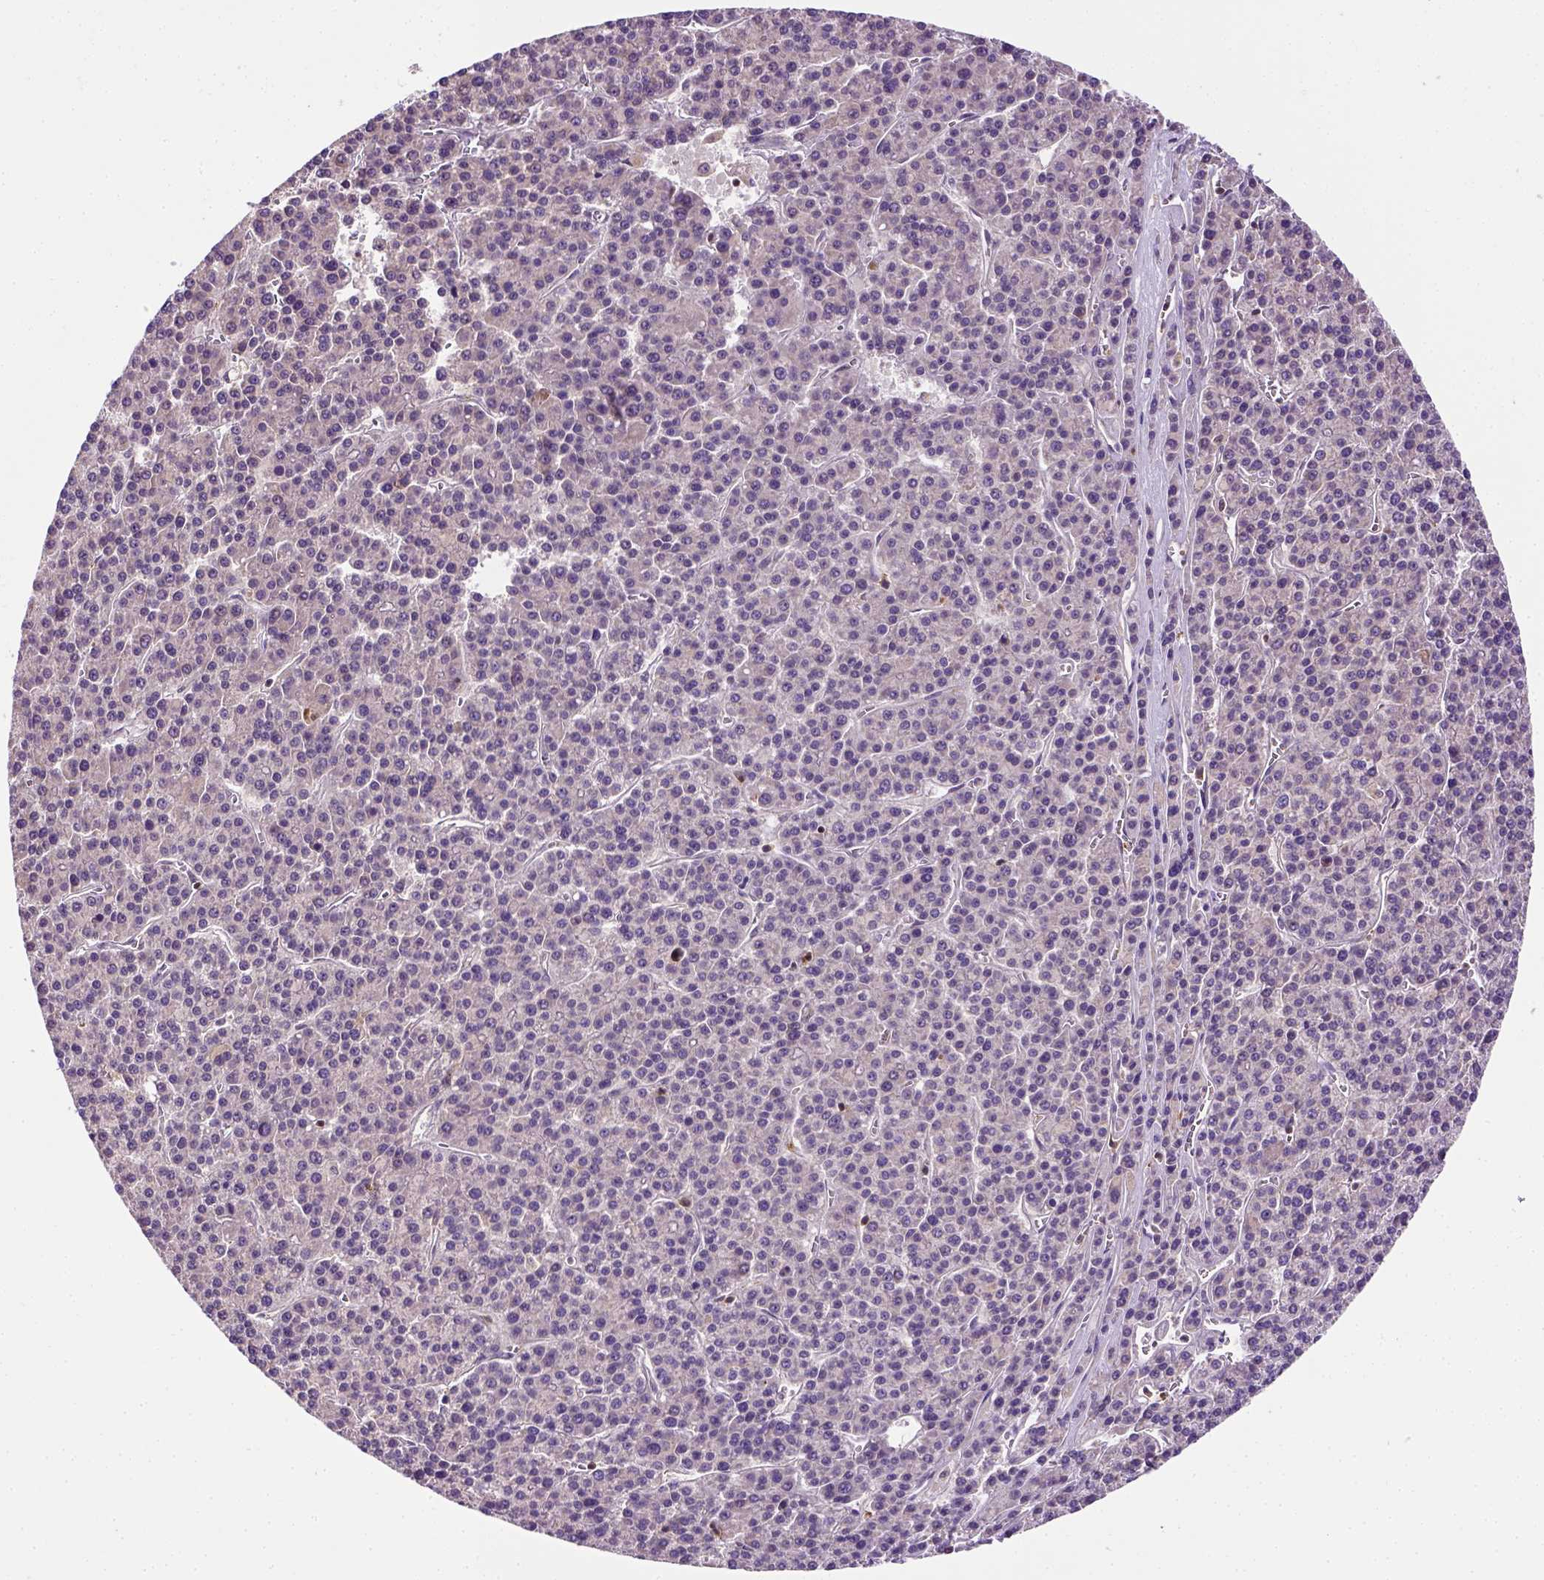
{"staining": {"intensity": "negative", "quantity": "none", "location": "none"}, "tissue": "liver cancer", "cell_type": "Tumor cells", "image_type": "cancer", "snomed": [{"axis": "morphology", "description": "Carcinoma, Hepatocellular, NOS"}, {"axis": "topography", "description": "Liver"}], "caption": "DAB (3,3'-diaminobenzidine) immunohistochemical staining of liver cancer displays no significant staining in tumor cells. (Stains: DAB IHC with hematoxylin counter stain, Microscopy: brightfield microscopy at high magnification).", "gene": "MATK", "patient": {"sex": "female", "age": 58}}